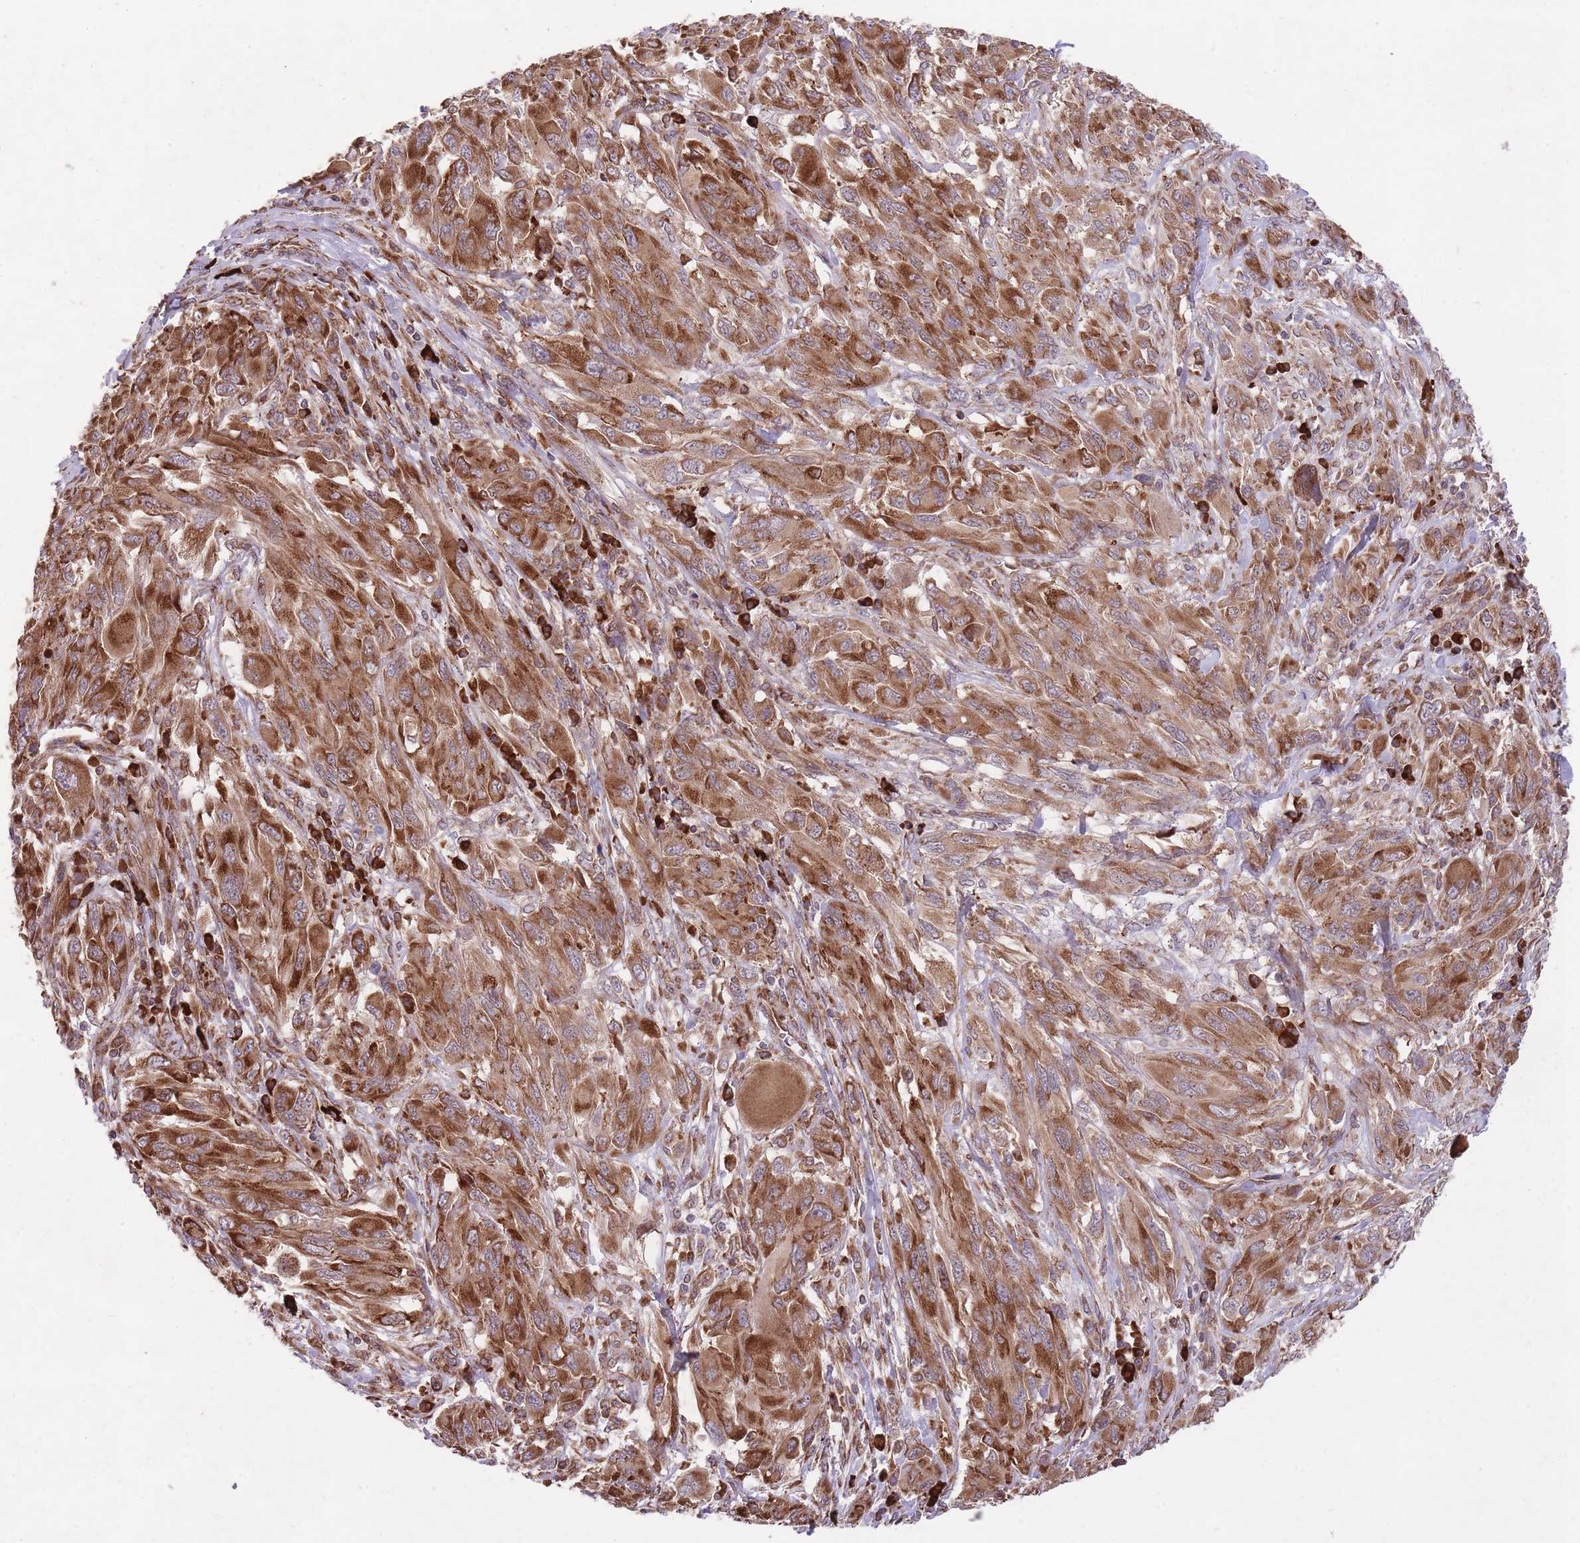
{"staining": {"intensity": "moderate", "quantity": ">75%", "location": "cytoplasmic/membranous"}, "tissue": "melanoma", "cell_type": "Tumor cells", "image_type": "cancer", "snomed": [{"axis": "morphology", "description": "Malignant melanoma, NOS"}, {"axis": "topography", "description": "Skin"}], "caption": "A histopathology image of melanoma stained for a protein shows moderate cytoplasmic/membranous brown staining in tumor cells.", "gene": "TTLL3", "patient": {"sex": "female", "age": 91}}